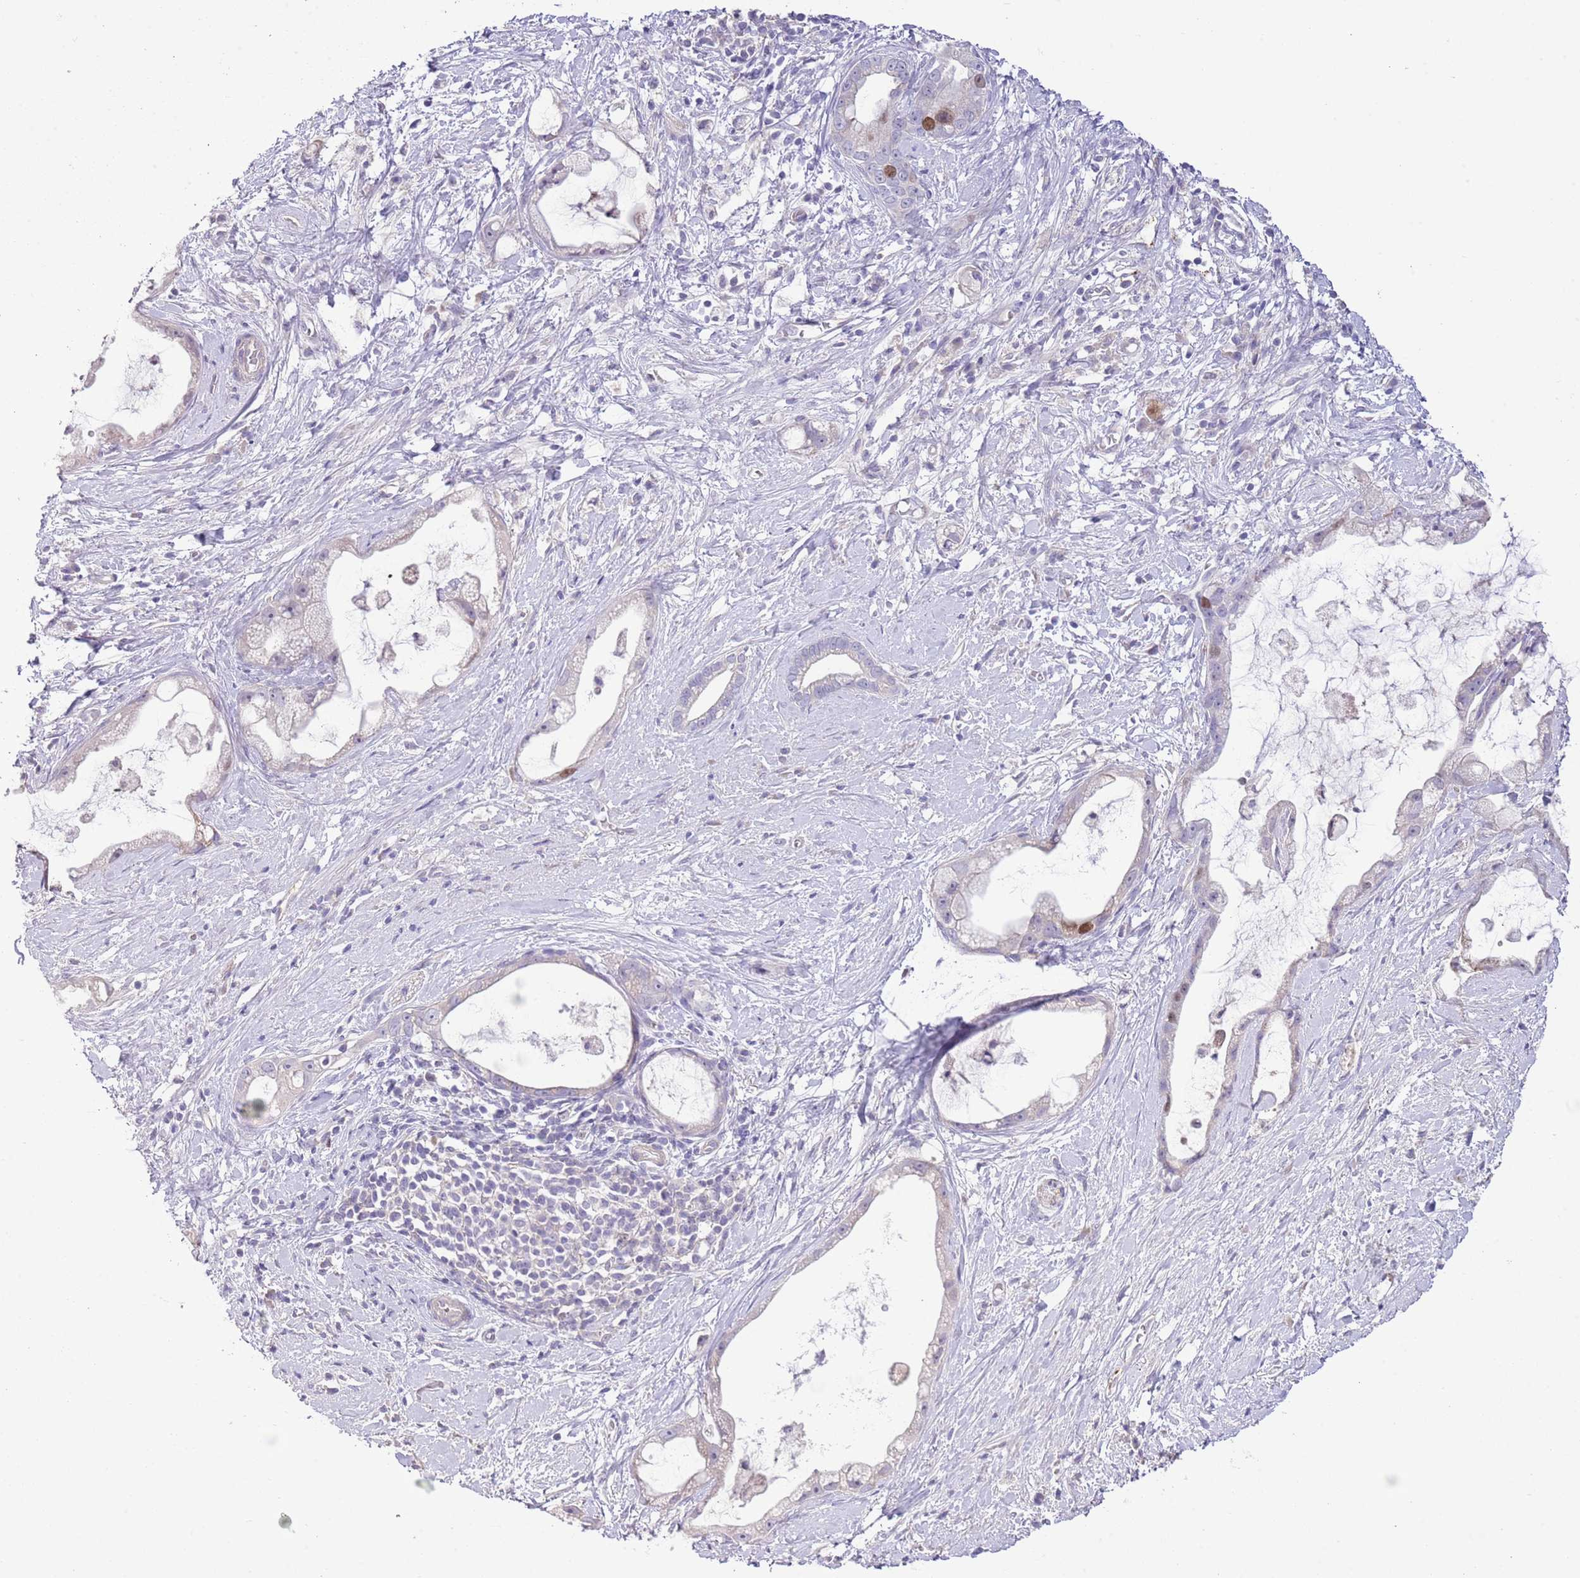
{"staining": {"intensity": "negative", "quantity": "none", "location": "none"}, "tissue": "stomach cancer", "cell_type": "Tumor cells", "image_type": "cancer", "snomed": [{"axis": "morphology", "description": "Adenocarcinoma, NOS"}, {"axis": "topography", "description": "Stomach"}], "caption": "Protein analysis of stomach cancer (adenocarcinoma) displays no significant staining in tumor cells.", "gene": "FBRSL1", "patient": {"sex": "male", "age": 55}}